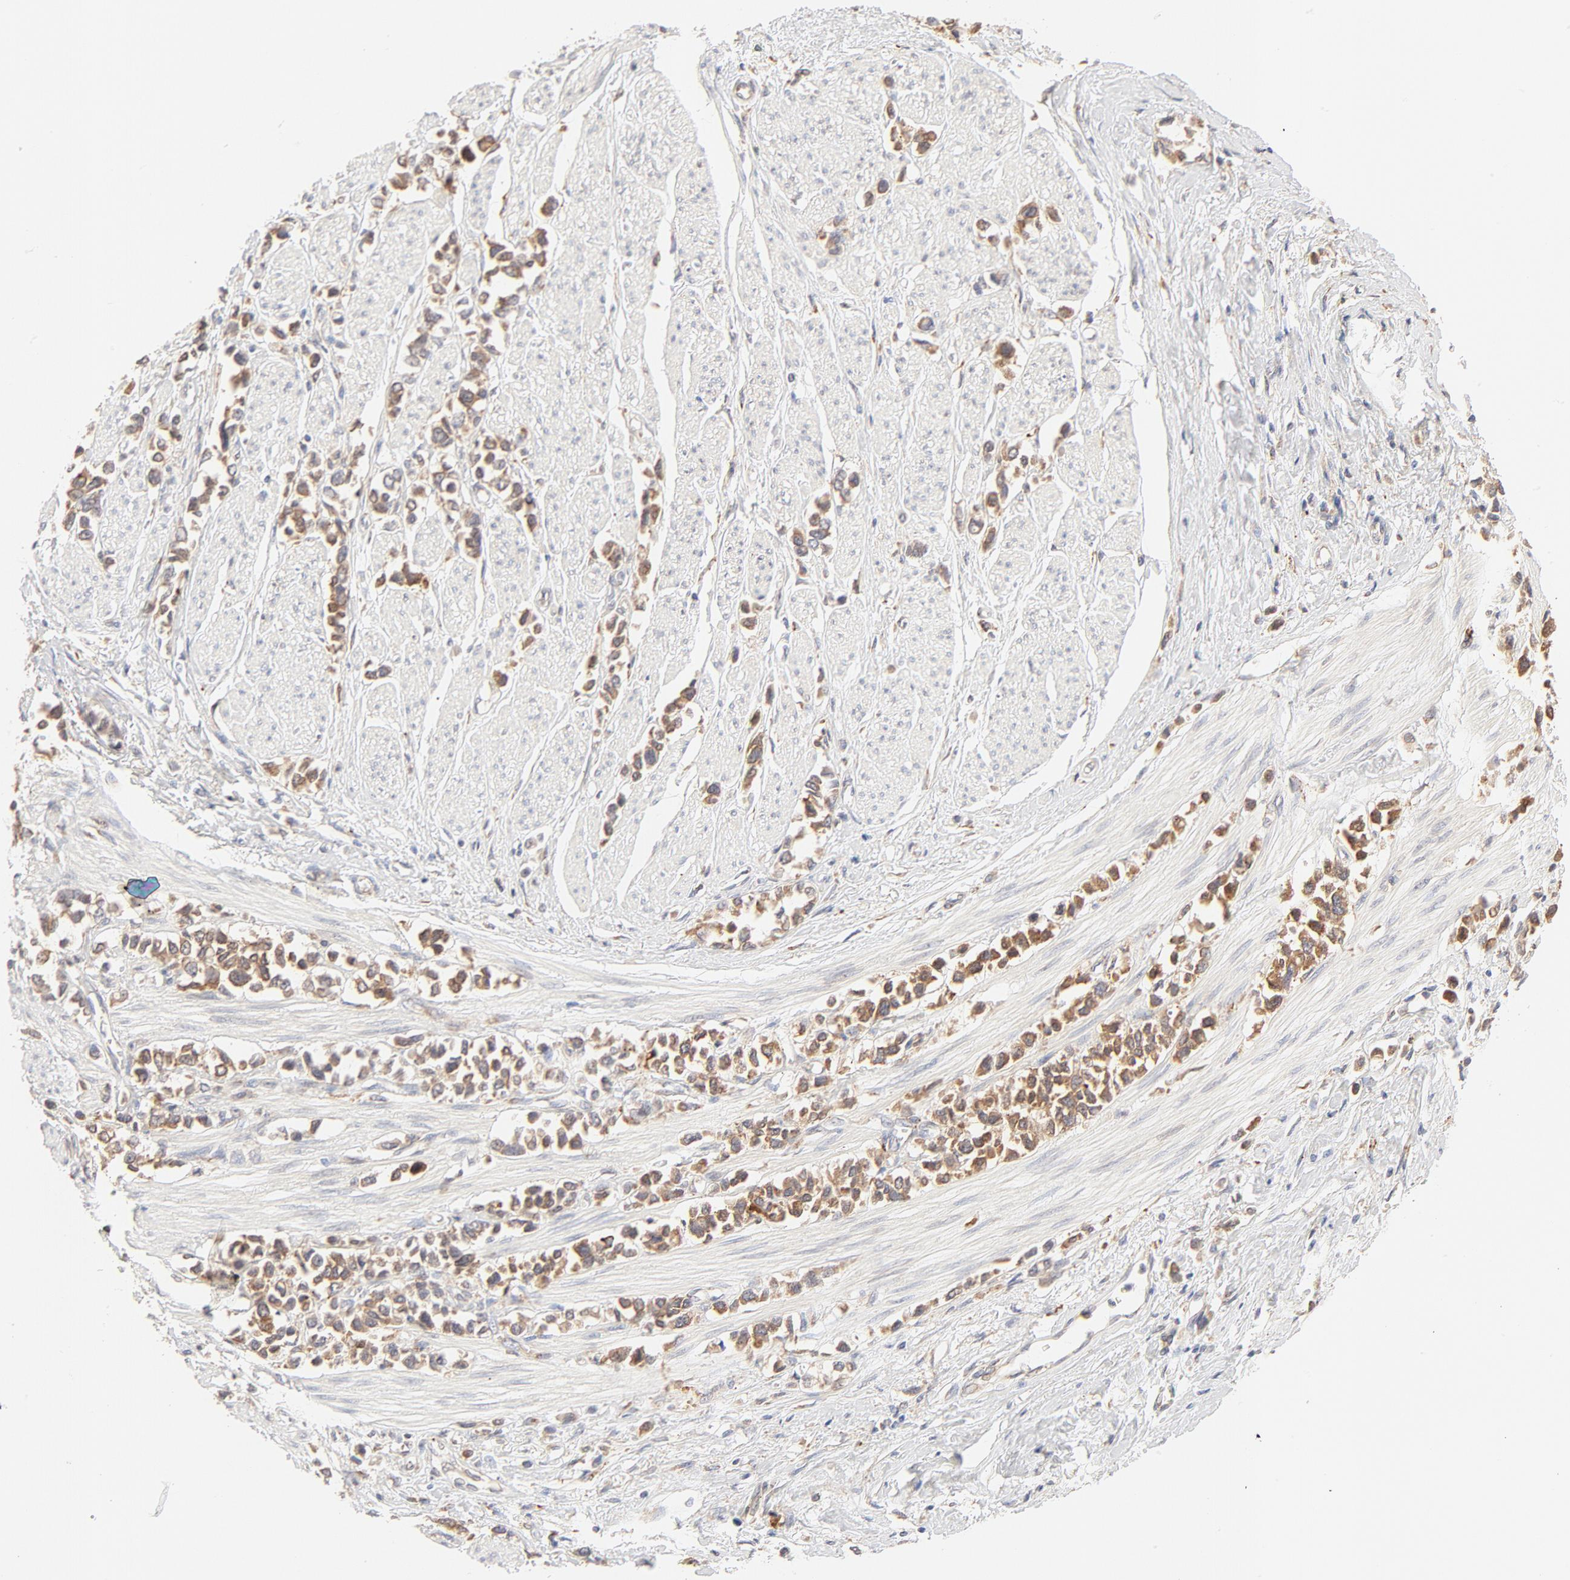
{"staining": {"intensity": "moderate", "quantity": ">75%", "location": "cytoplasmic/membranous"}, "tissue": "stomach cancer", "cell_type": "Tumor cells", "image_type": "cancer", "snomed": [{"axis": "morphology", "description": "Adenocarcinoma, NOS"}, {"axis": "topography", "description": "Stomach, upper"}], "caption": "This photomicrograph exhibits immunohistochemistry staining of stomach cancer (adenocarcinoma), with medium moderate cytoplasmic/membranous expression in approximately >75% of tumor cells.", "gene": "PARP12", "patient": {"sex": "male", "age": 76}}